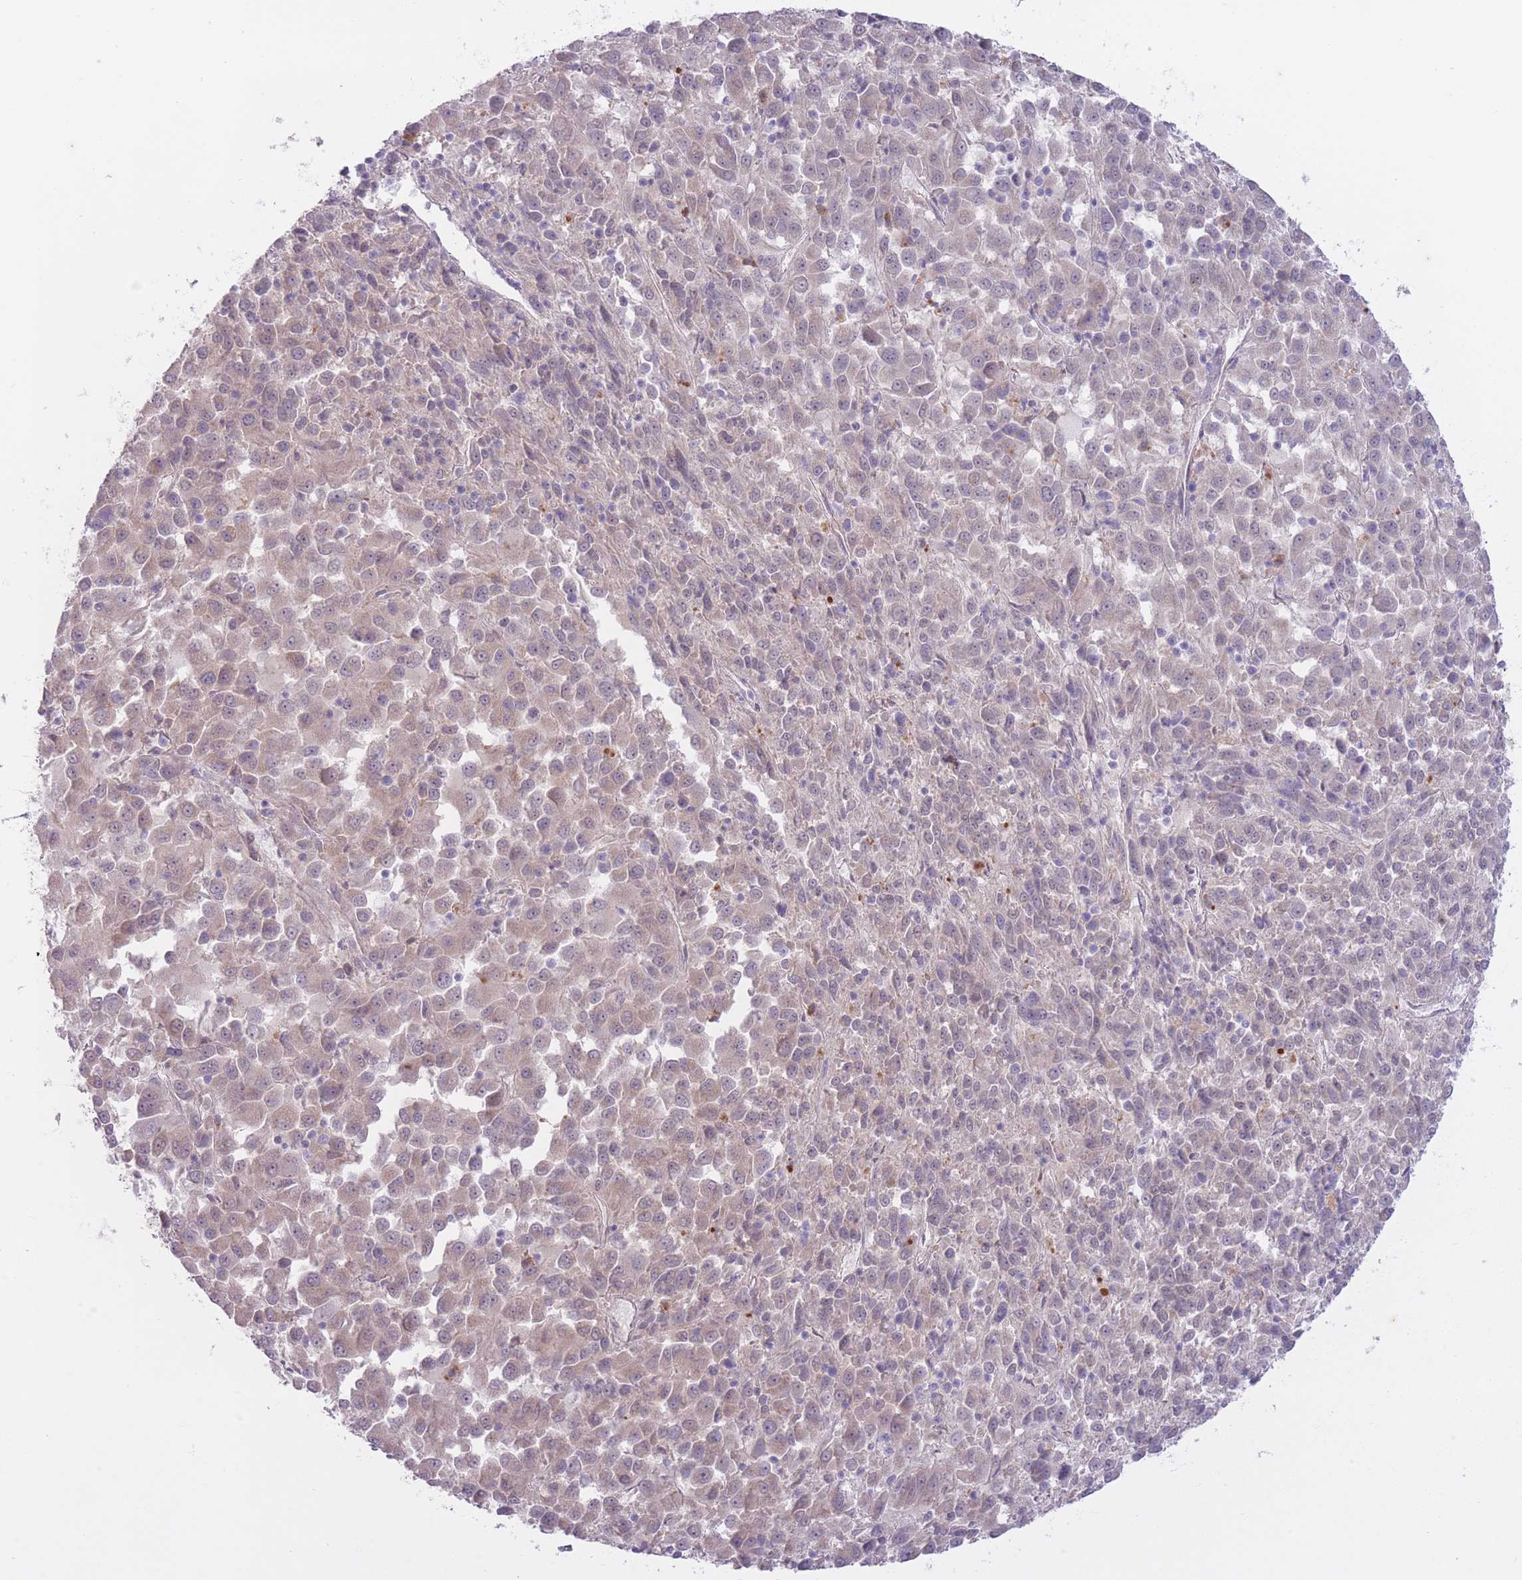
{"staining": {"intensity": "weak", "quantity": "25%-75%", "location": "cytoplasmic/membranous"}, "tissue": "melanoma", "cell_type": "Tumor cells", "image_type": "cancer", "snomed": [{"axis": "morphology", "description": "Malignant melanoma, Metastatic site"}, {"axis": "topography", "description": "Lung"}], "caption": "Immunohistochemical staining of human malignant melanoma (metastatic site) shows weak cytoplasmic/membranous protein positivity in about 25%-75% of tumor cells.", "gene": "ARPIN", "patient": {"sex": "male", "age": 64}}